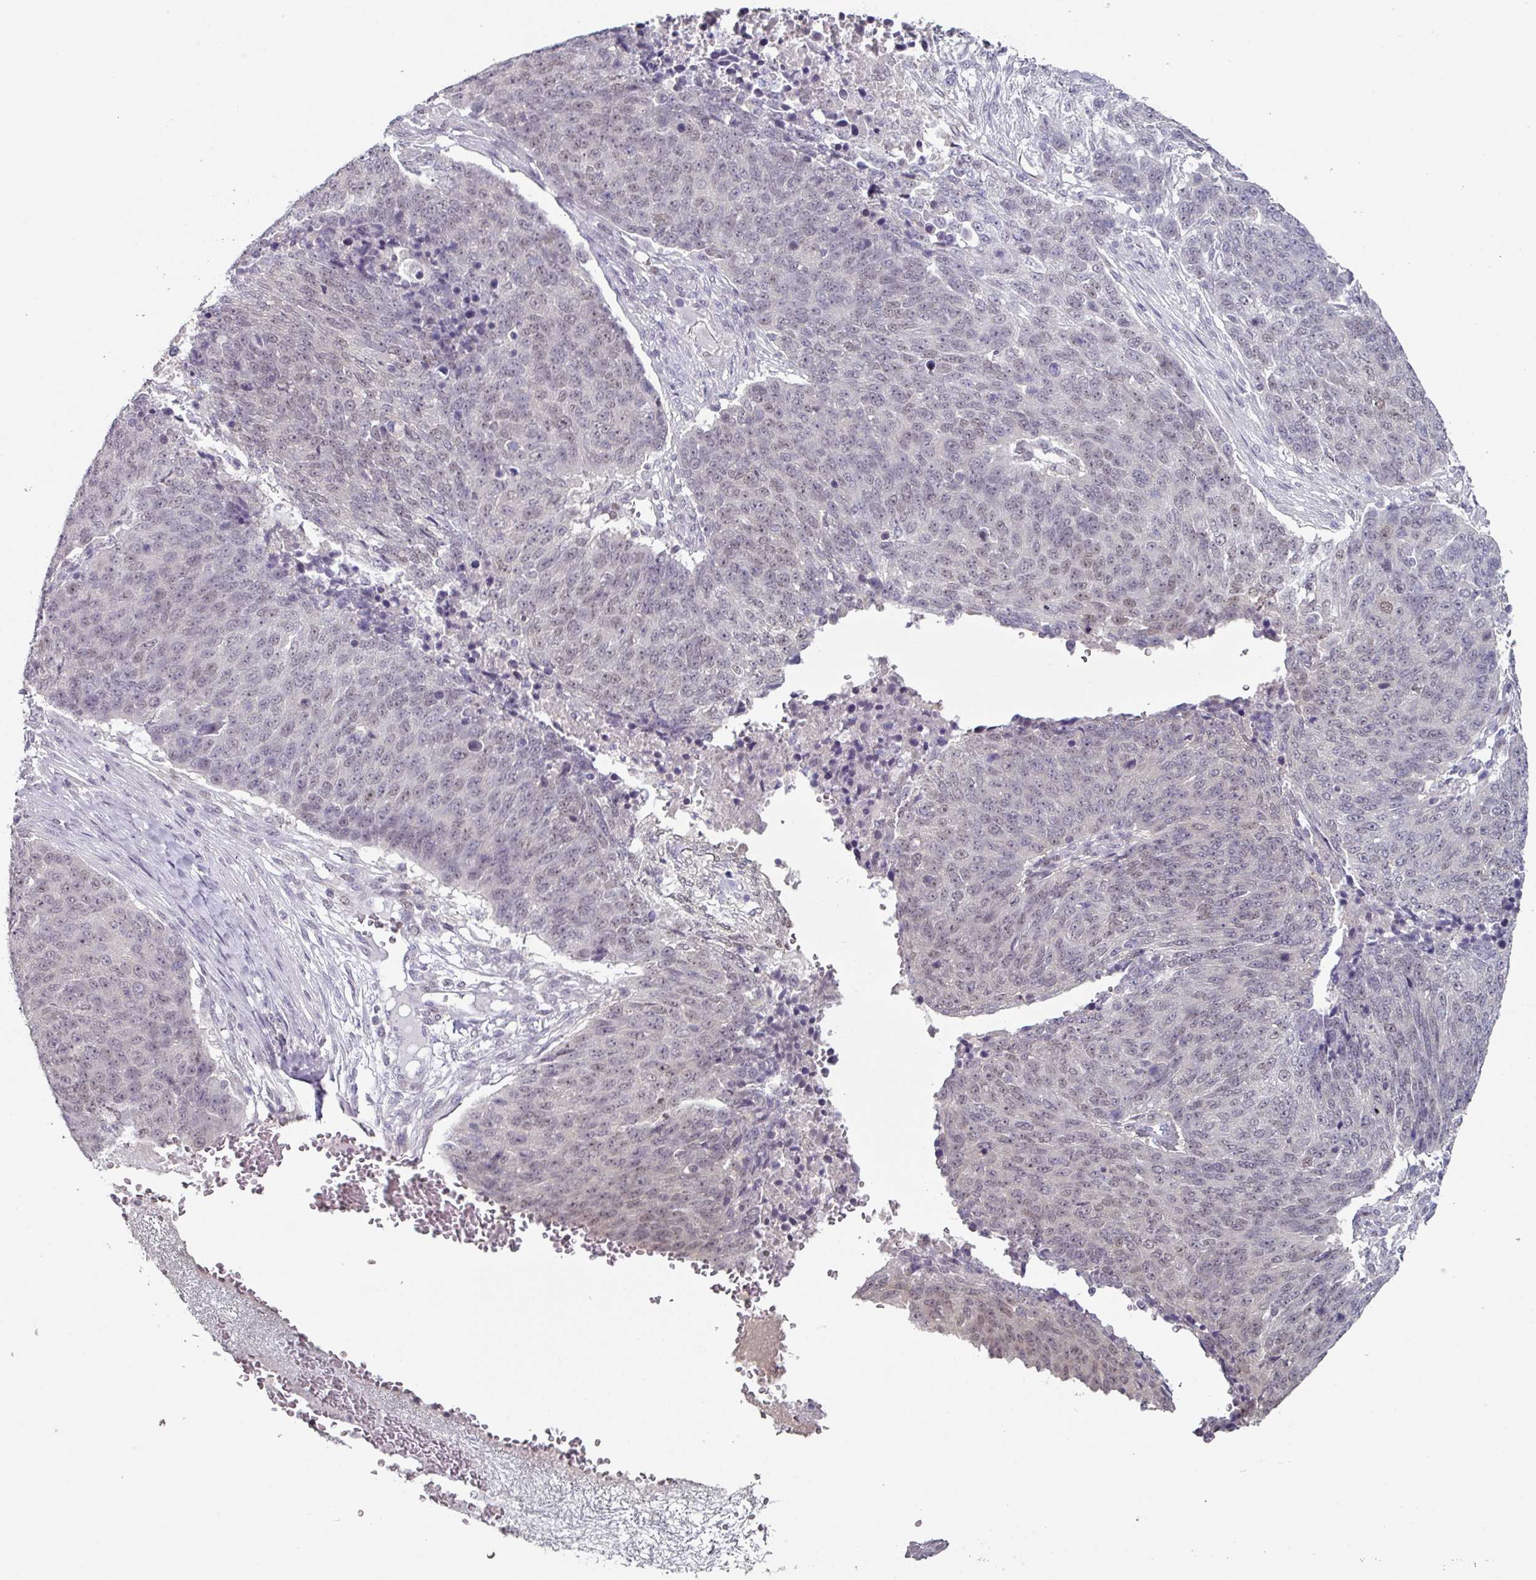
{"staining": {"intensity": "weak", "quantity": ">75%", "location": "nuclear"}, "tissue": "lung cancer", "cell_type": "Tumor cells", "image_type": "cancer", "snomed": [{"axis": "morphology", "description": "Normal tissue, NOS"}, {"axis": "morphology", "description": "Squamous cell carcinoma, NOS"}, {"axis": "topography", "description": "Lymph node"}, {"axis": "topography", "description": "Lung"}], "caption": "Immunohistochemical staining of human lung cancer (squamous cell carcinoma) exhibits low levels of weak nuclear expression in about >75% of tumor cells.", "gene": "ELK1", "patient": {"sex": "male", "age": 66}}